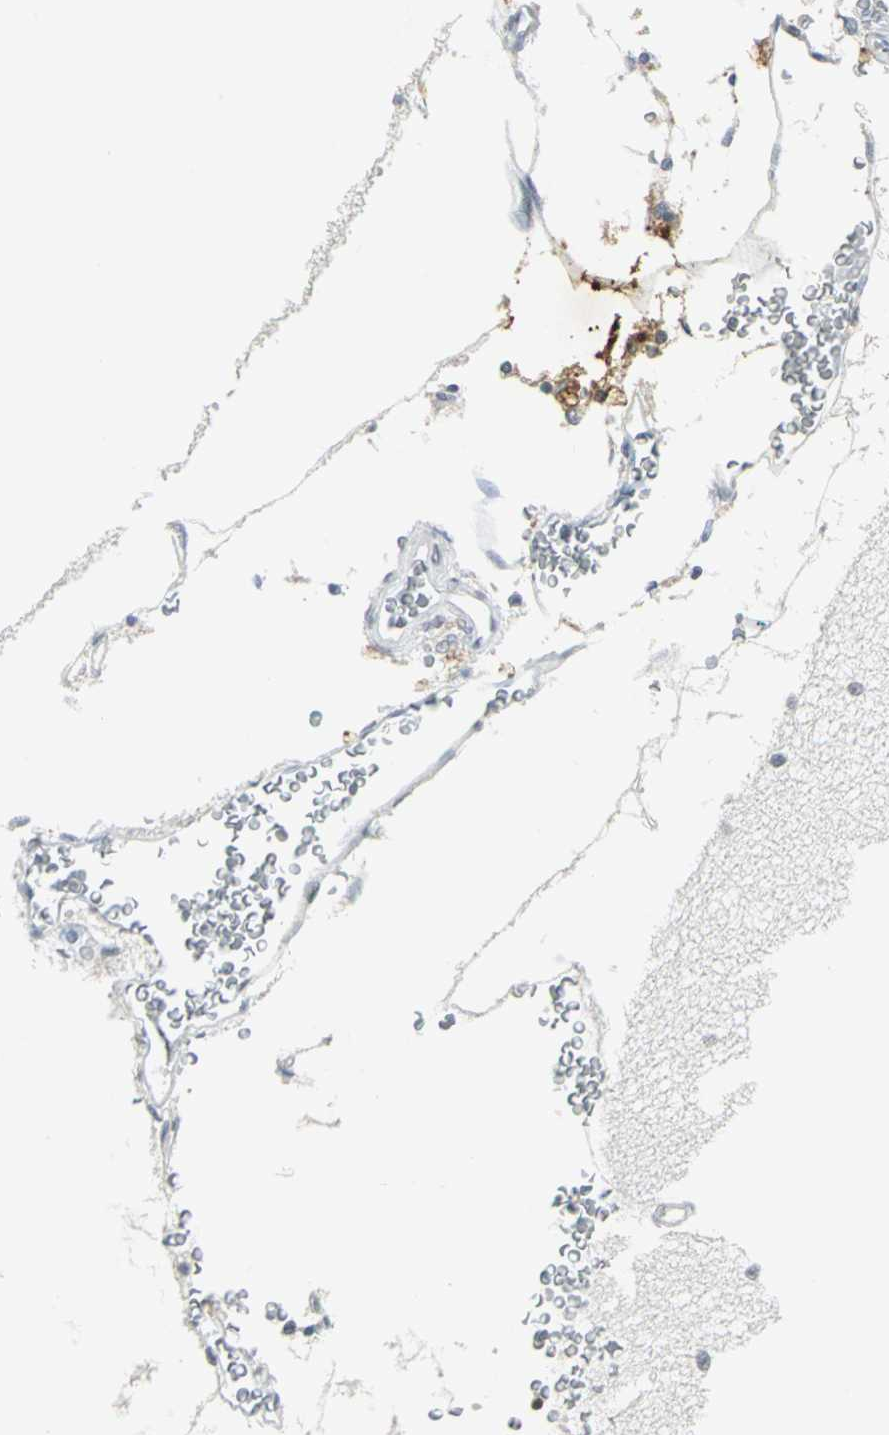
{"staining": {"intensity": "weak", "quantity": "<25%", "location": "nuclear"}, "tissue": "cerebellum", "cell_type": "Cells in molecular layer", "image_type": "normal", "snomed": [{"axis": "morphology", "description": "Normal tissue, NOS"}, {"axis": "topography", "description": "Cerebellum"}], "caption": "This histopathology image is of normal cerebellum stained with IHC to label a protein in brown with the nuclei are counter-stained blue. There is no positivity in cells in molecular layer.", "gene": "MEIS2", "patient": {"sex": "female", "age": 54}}